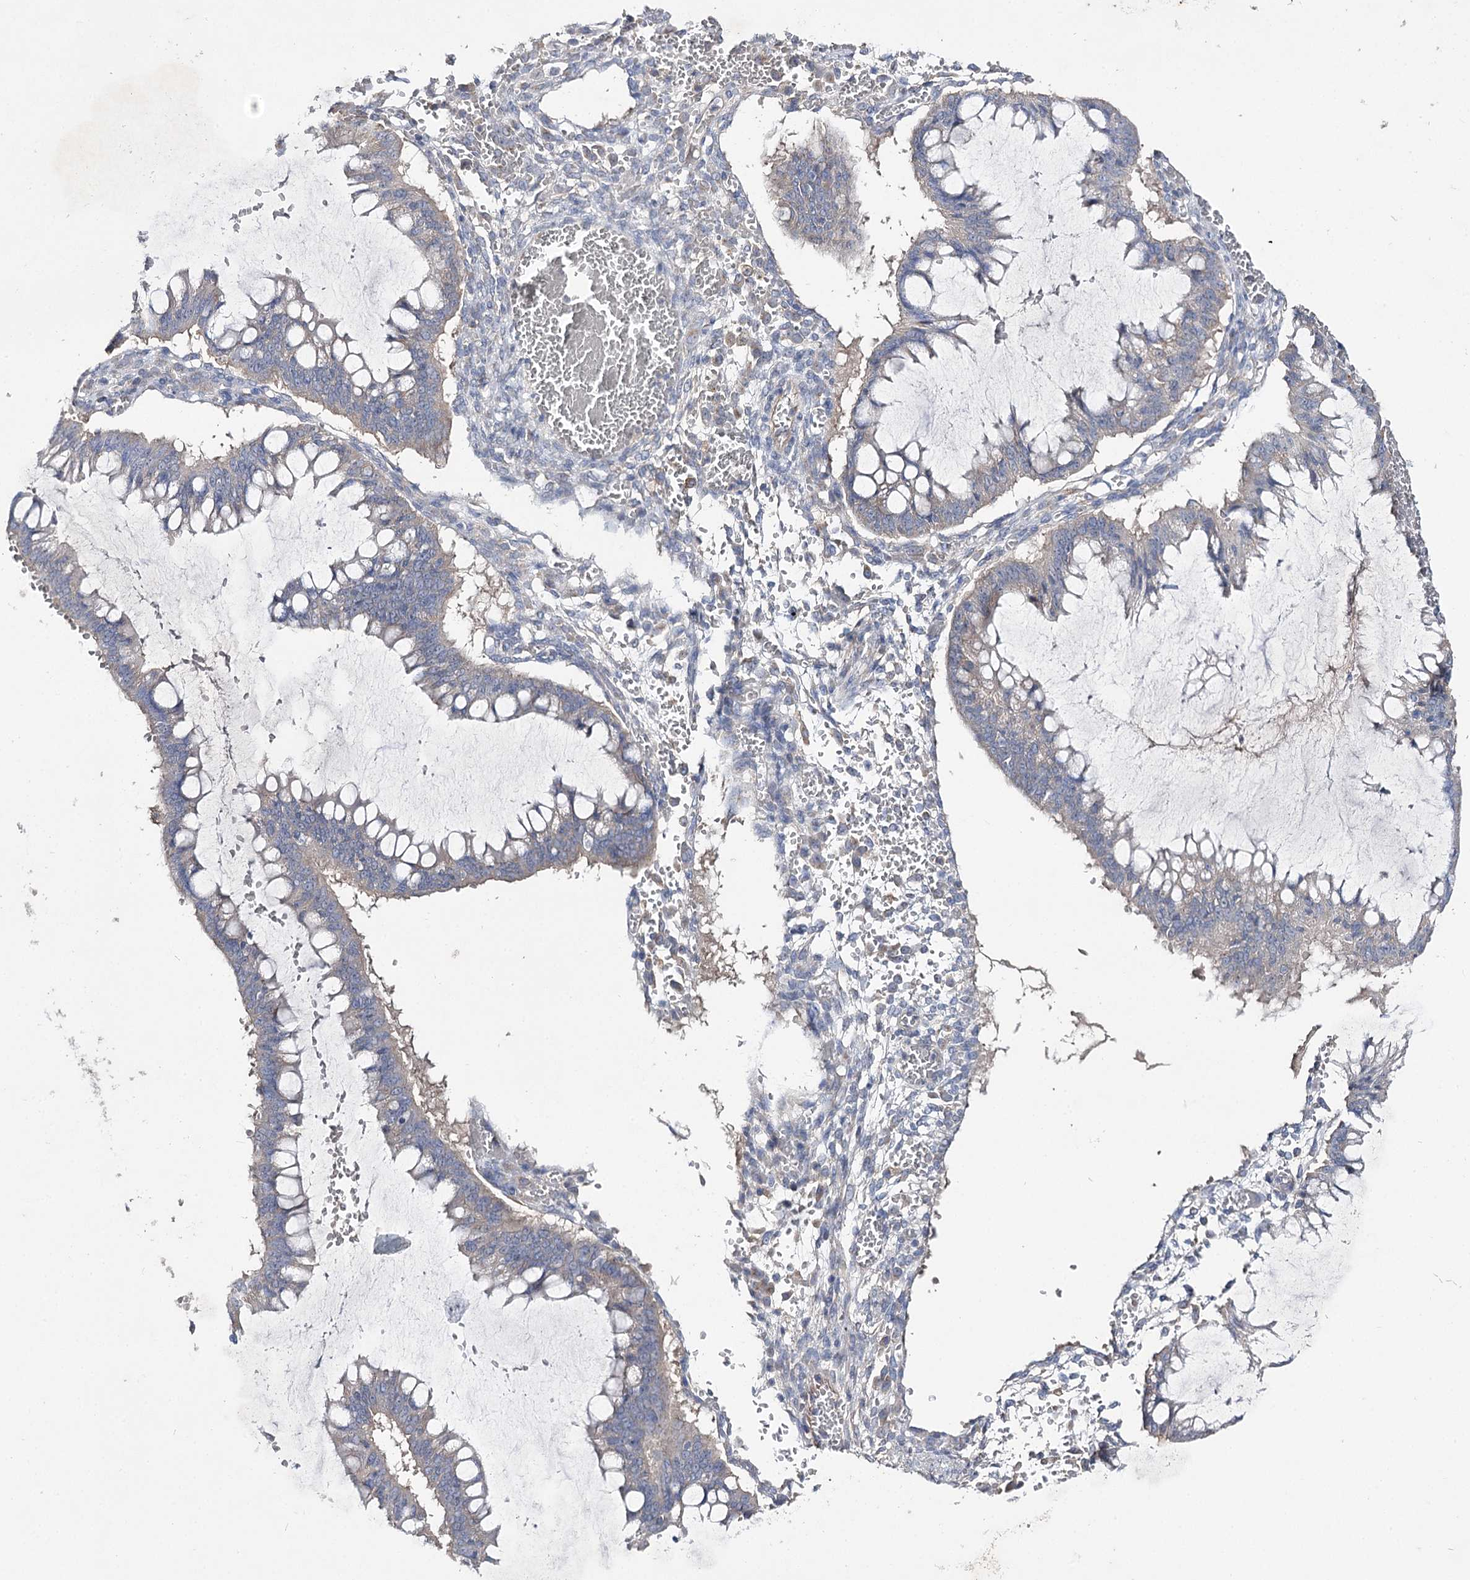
{"staining": {"intensity": "negative", "quantity": "none", "location": "none"}, "tissue": "ovarian cancer", "cell_type": "Tumor cells", "image_type": "cancer", "snomed": [{"axis": "morphology", "description": "Cystadenocarcinoma, mucinous, NOS"}, {"axis": "topography", "description": "Ovary"}], "caption": "Immunohistochemical staining of ovarian cancer shows no significant staining in tumor cells.", "gene": "IL1RAP", "patient": {"sex": "female", "age": 73}}